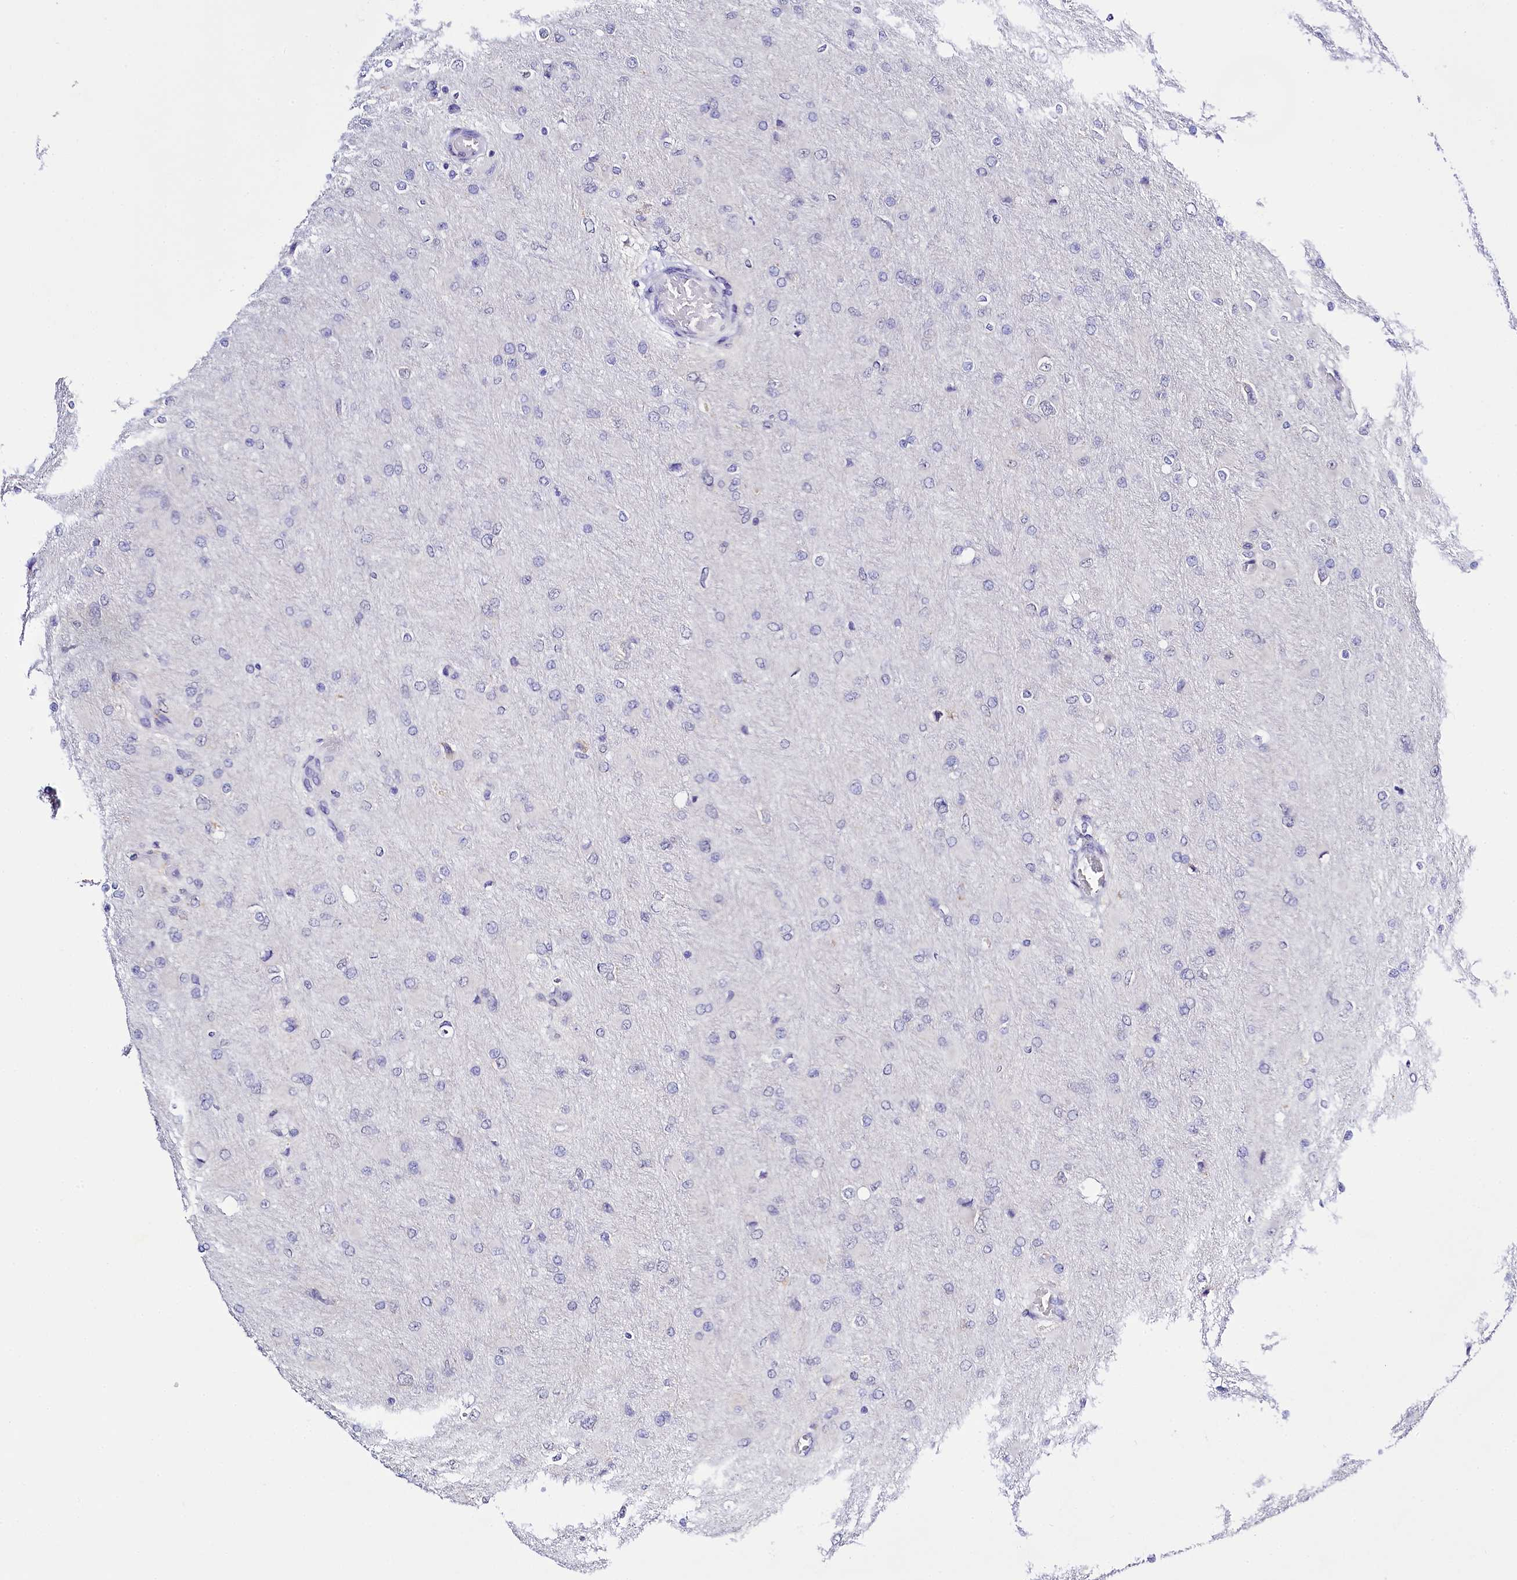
{"staining": {"intensity": "negative", "quantity": "none", "location": "none"}, "tissue": "glioma", "cell_type": "Tumor cells", "image_type": "cancer", "snomed": [{"axis": "morphology", "description": "Glioma, malignant, High grade"}, {"axis": "topography", "description": "Cerebral cortex"}], "caption": "Micrograph shows no significant protein positivity in tumor cells of malignant high-grade glioma.", "gene": "SPATS2", "patient": {"sex": "female", "age": 36}}